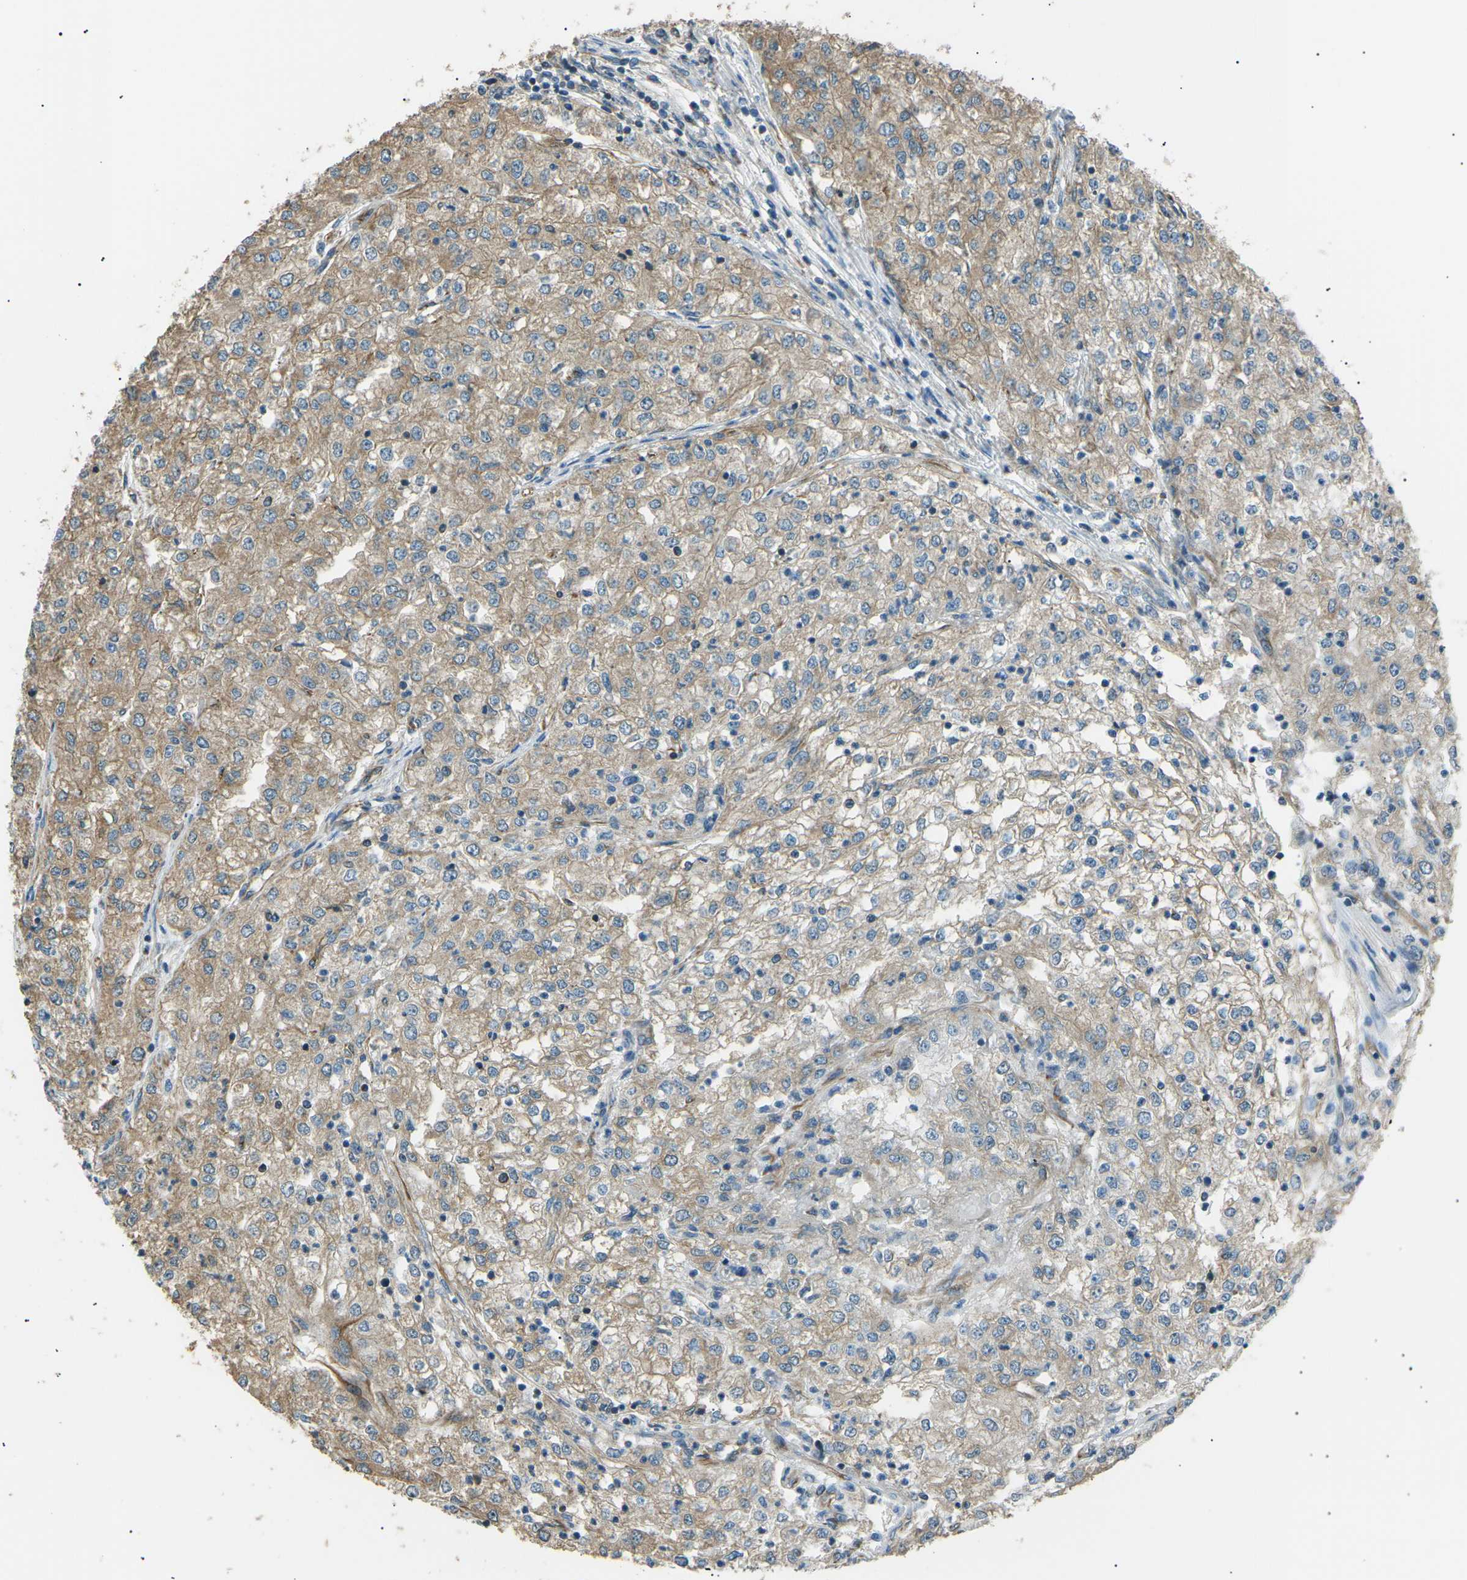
{"staining": {"intensity": "moderate", "quantity": ">75%", "location": "cytoplasmic/membranous"}, "tissue": "renal cancer", "cell_type": "Tumor cells", "image_type": "cancer", "snomed": [{"axis": "morphology", "description": "Adenocarcinoma, NOS"}, {"axis": "topography", "description": "Kidney"}], "caption": "Moderate cytoplasmic/membranous protein positivity is present in about >75% of tumor cells in renal cancer.", "gene": "SLK", "patient": {"sex": "female", "age": 54}}